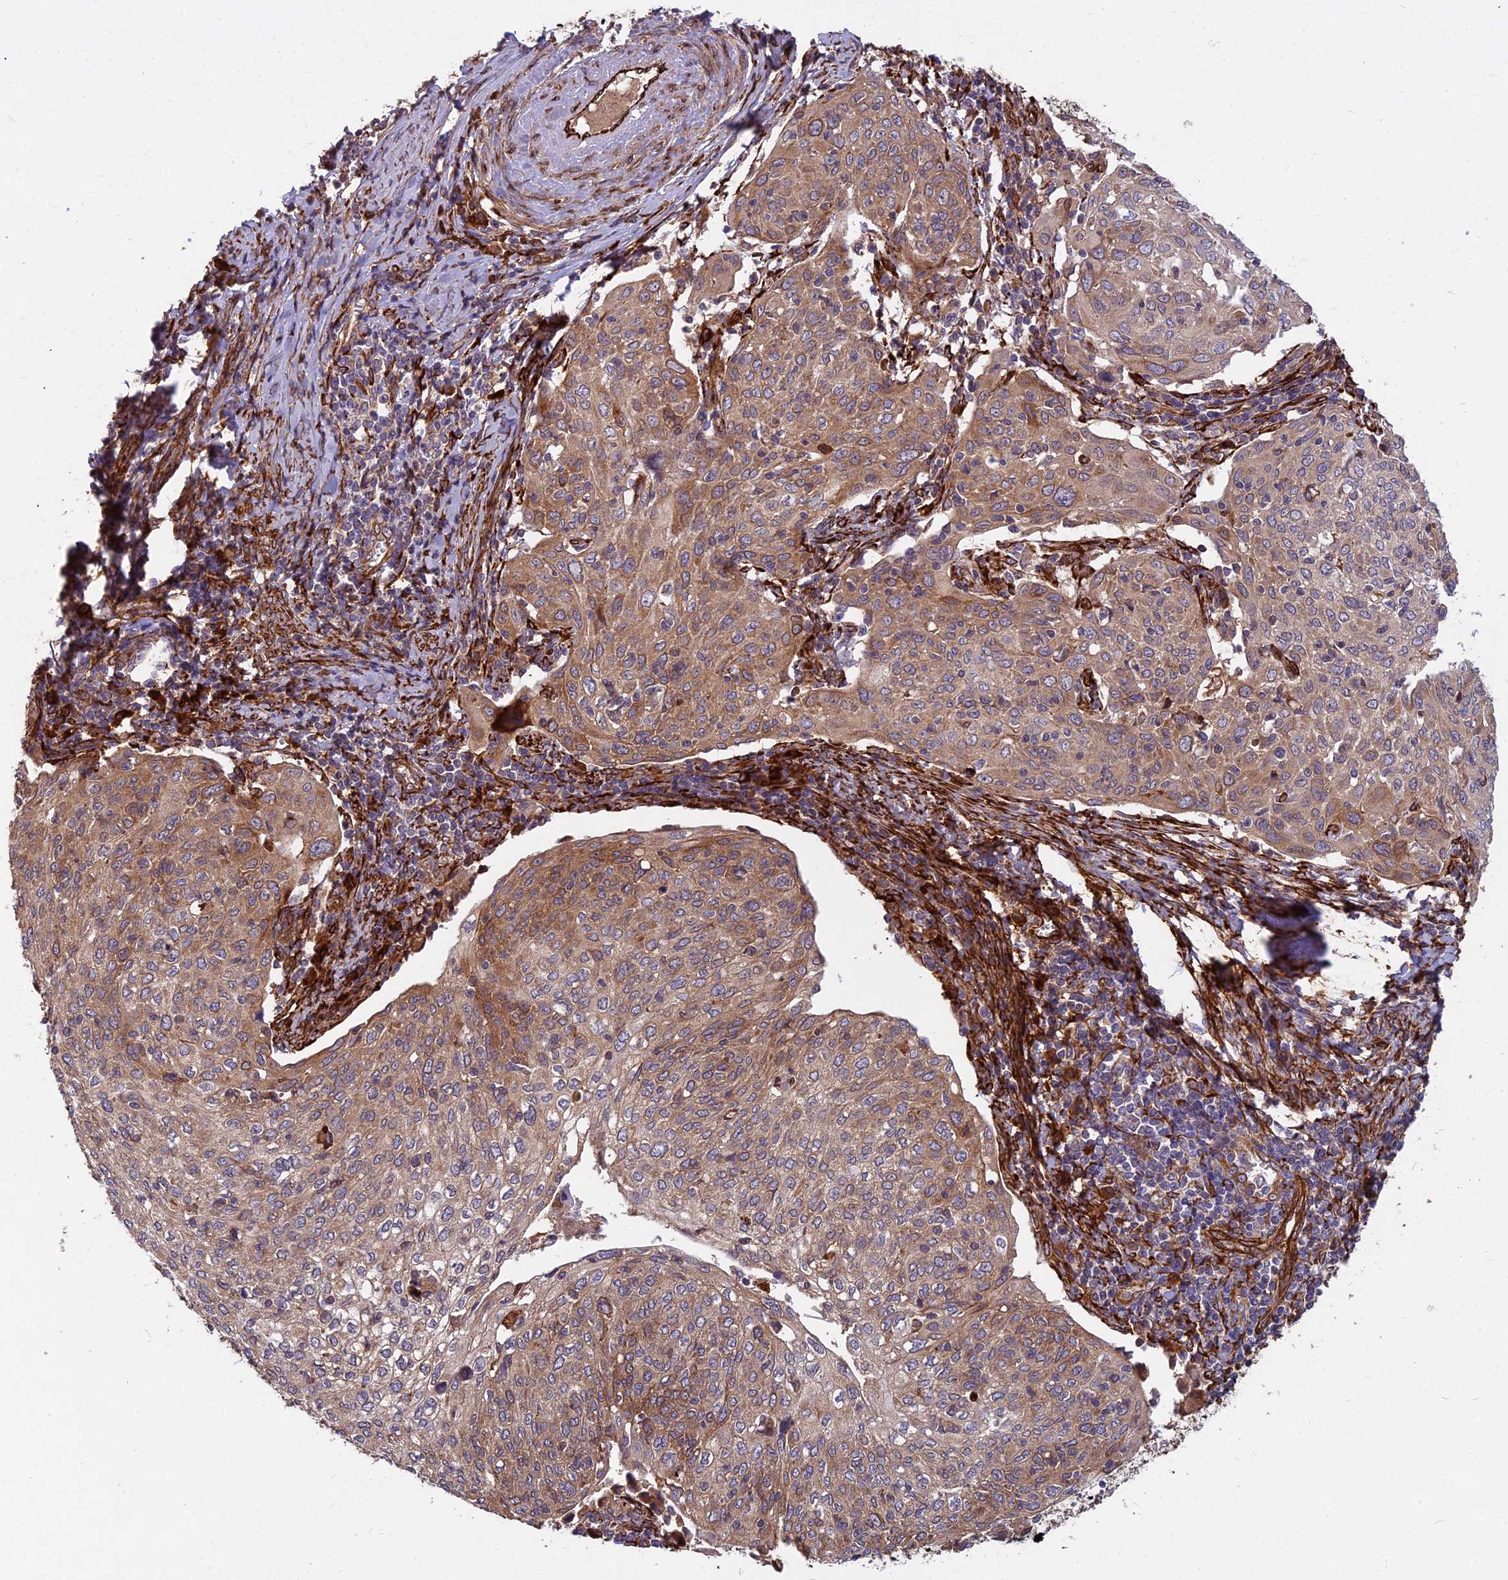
{"staining": {"intensity": "weak", "quantity": ">75%", "location": "cytoplasmic/membranous"}, "tissue": "cervical cancer", "cell_type": "Tumor cells", "image_type": "cancer", "snomed": [{"axis": "morphology", "description": "Squamous cell carcinoma, NOS"}, {"axis": "topography", "description": "Cervix"}], "caption": "Tumor cells display low levels of weak cytoplasmic/membranous staining in about >75% of cells in human cervical cancer (squamous cell carcinoma).", "gene": "NDUFAF7", "patient": {"sex": "female", "age": 67}}